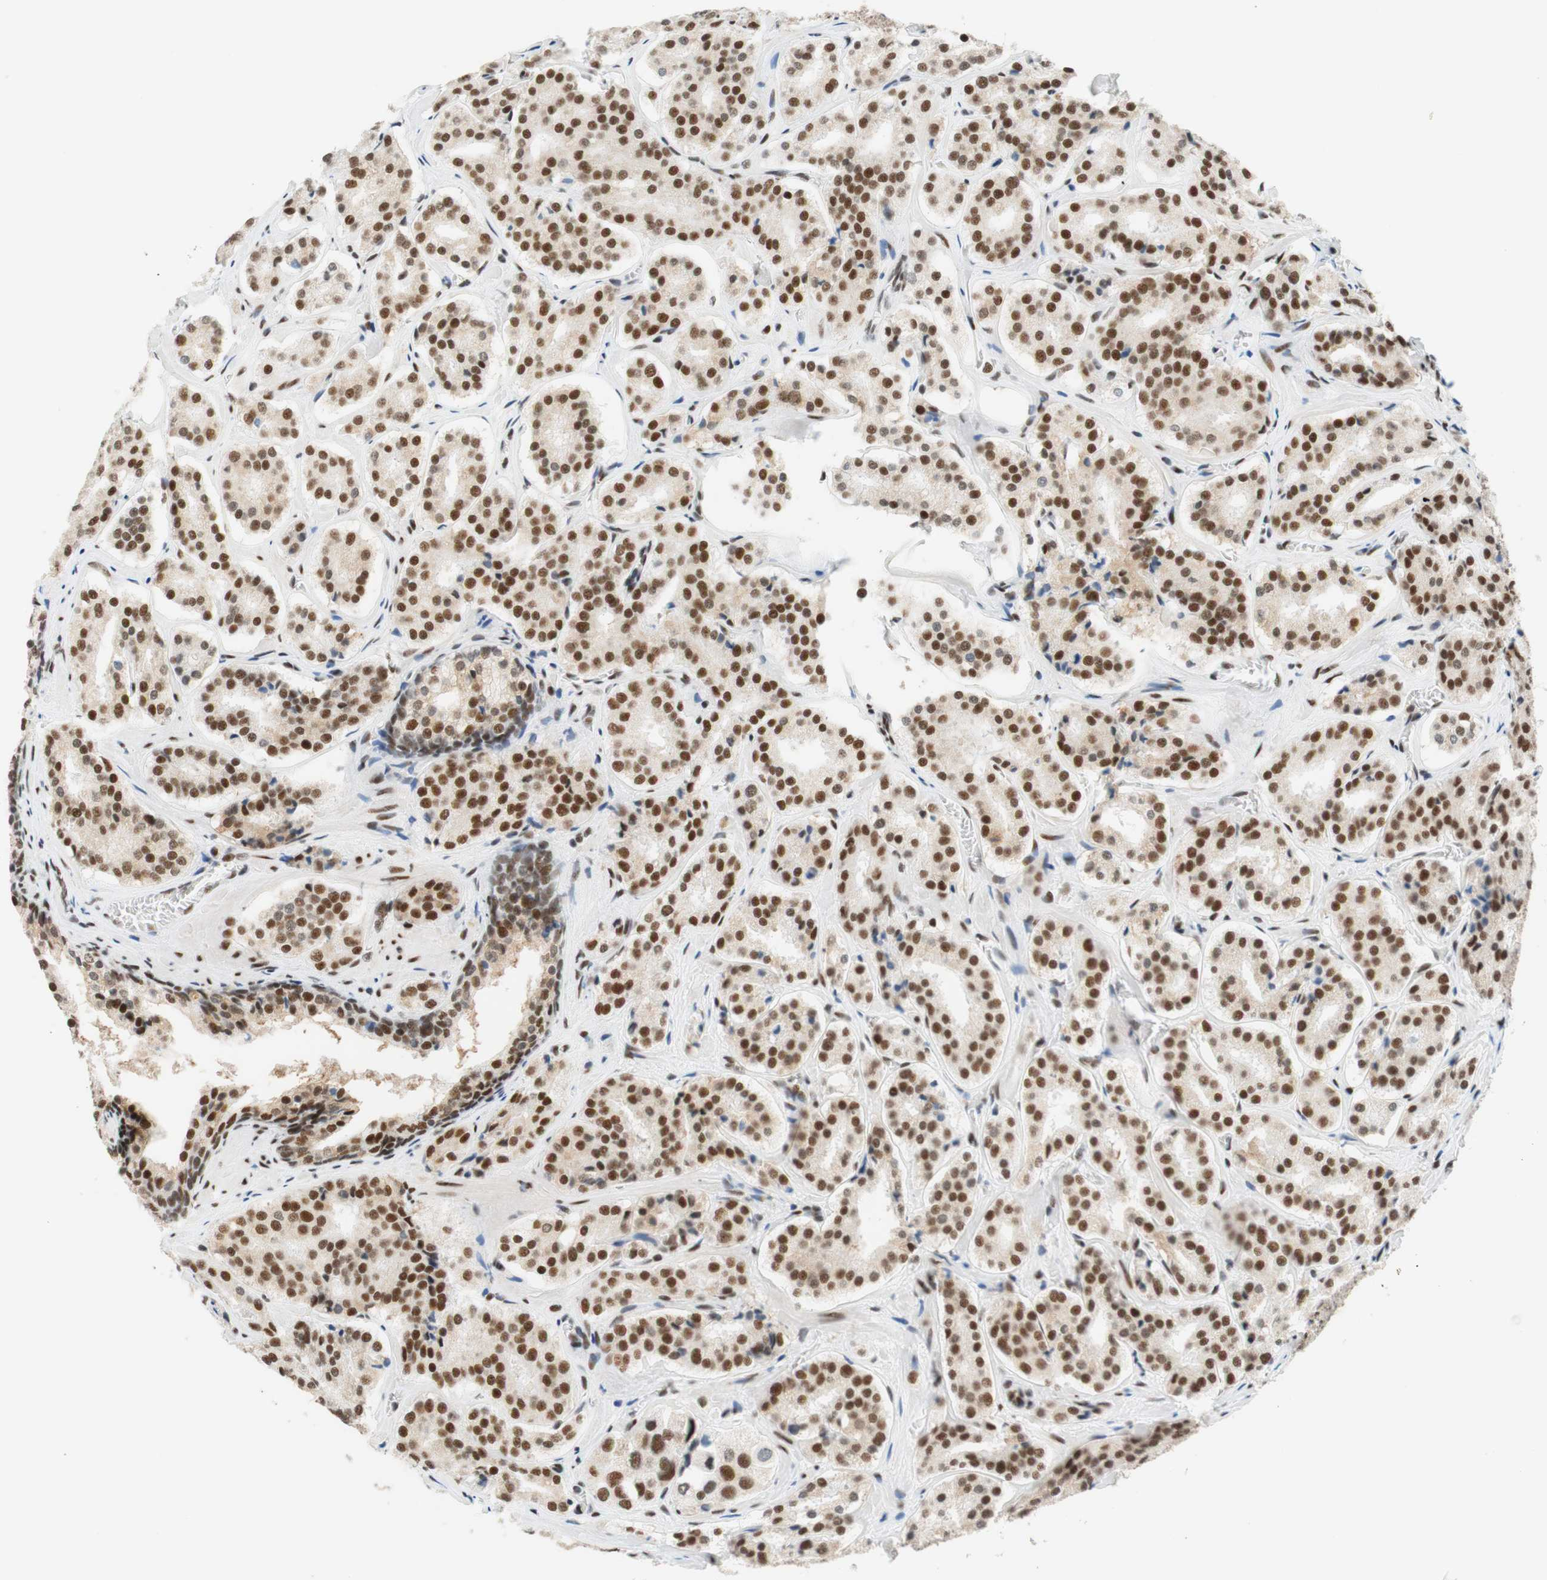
{"staining": {"intensity": "moderate", "quantity": ">75%", "location": "nuclear"}, "tissue": "prostate cancer", "cell_type": "Tumor cells", "image_type": "cancer", "snomed": [{"axis": "morphology", "description": "Adenocarcinoma, High grade"}, {"axis": "topography", "description": "Prostate"}], "caption": "Immunohistochemistry (DAB) staining of human prostate cancer (adenocarcinoma (high-grade)) exhibits moderate nuclear protein positivity in about >75% of tumor cells.", "gene": "RNF20", "patient": {"sex": "male", "age": 60}}